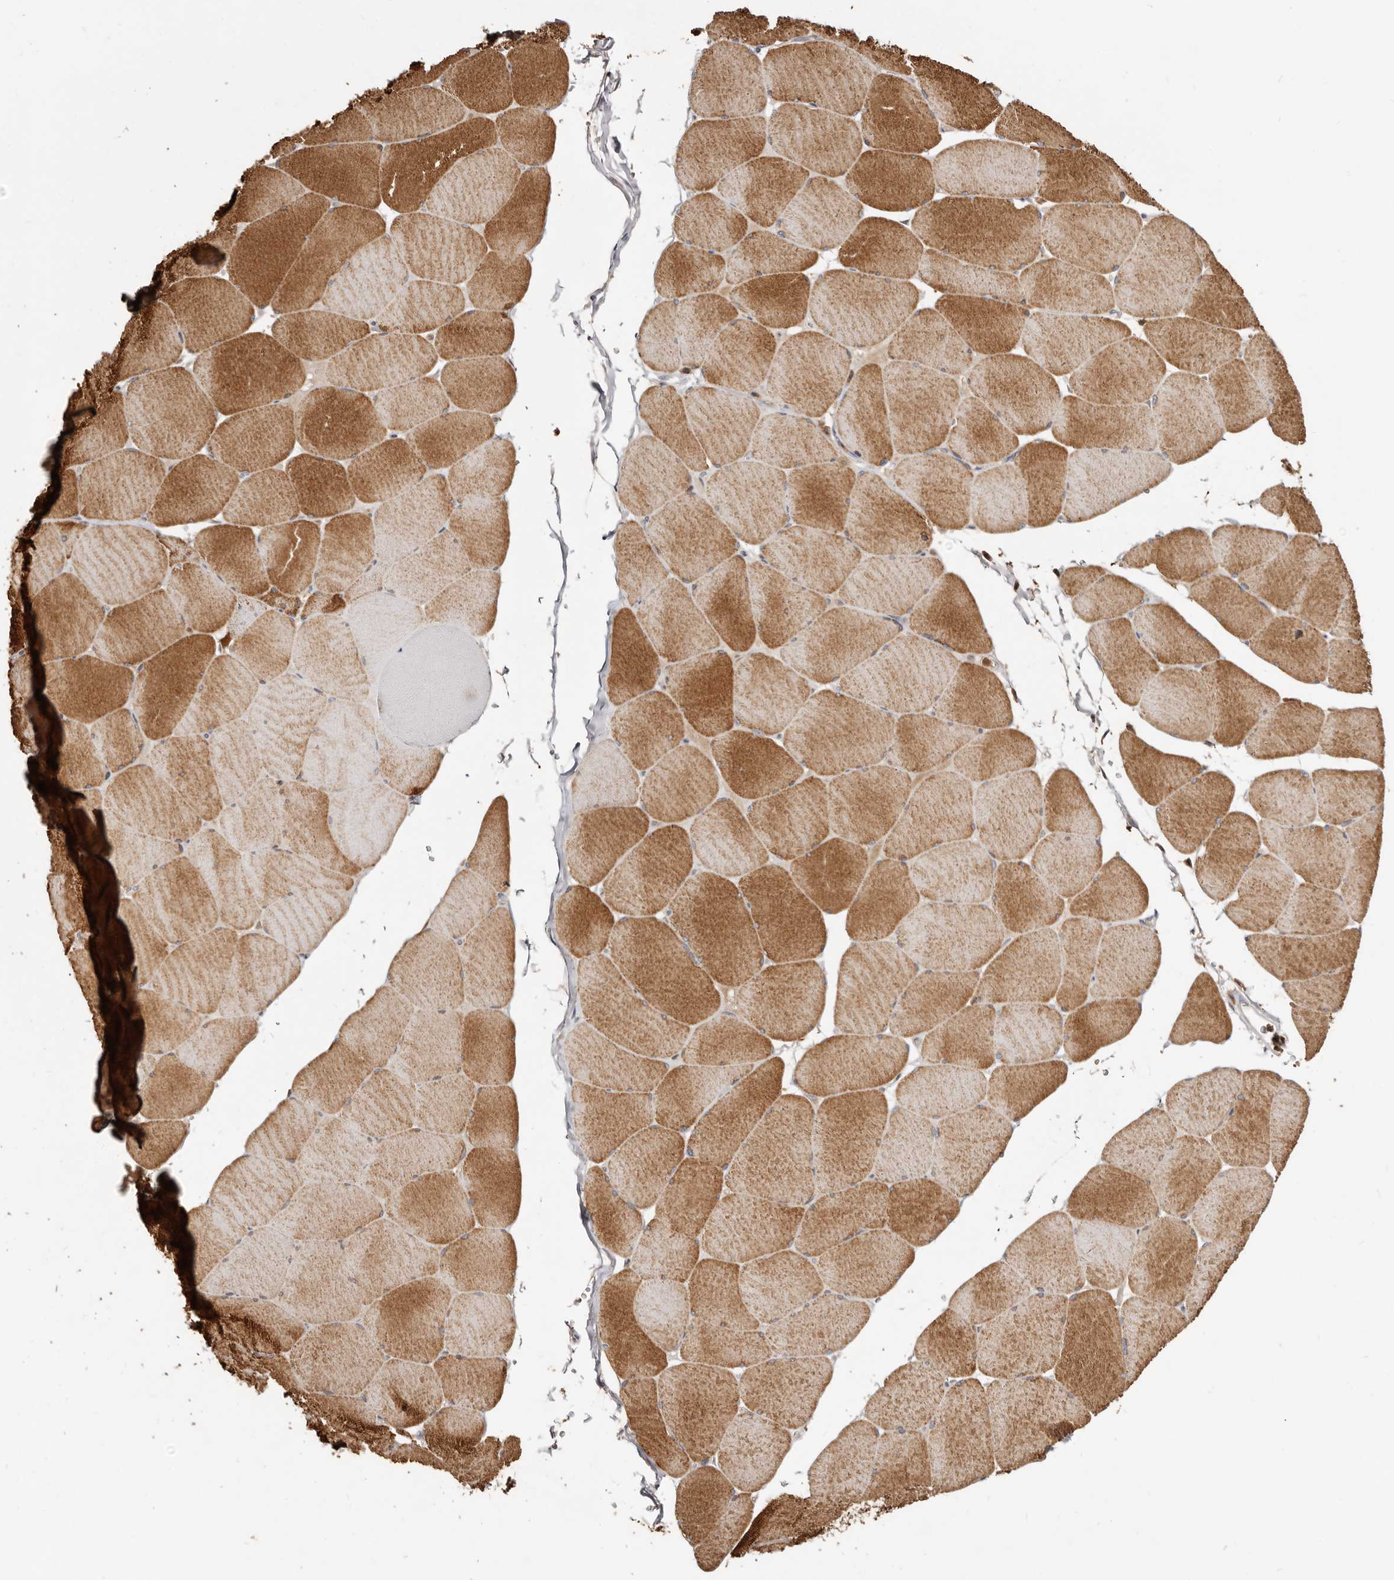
{"staining": {"intensity": "moderate", "quantity": "25%-75%", "location": "cytoplasmic/membranous"}, "tissue": "skeletal muscle", "cell_type": "Myocytes", "image_type": "normal", "snomed": [{"axis": "morphology", "description": "Normal tissue, NOS"}, {"axis": "topography", "description": "Skeletal muscle"}, {"axis": "topography", "description": "Head-Neck"}], "caption": "An immunohistochemistry (IHC) photomicrograph of normal tissue is shown. Protein staining in brown highlights moderate cytoplasmic/membranous positivity in skeletal muscle within myocytes. The staining was performed using DAB (3,3'-diaminobenzidine) to visualize the protein expression in brown, while the nuclei were stained in blue with hematoxylin (Magnification: 20x).", "gene": "TC2N", "patient": {"sex": "male", "age": 66}}